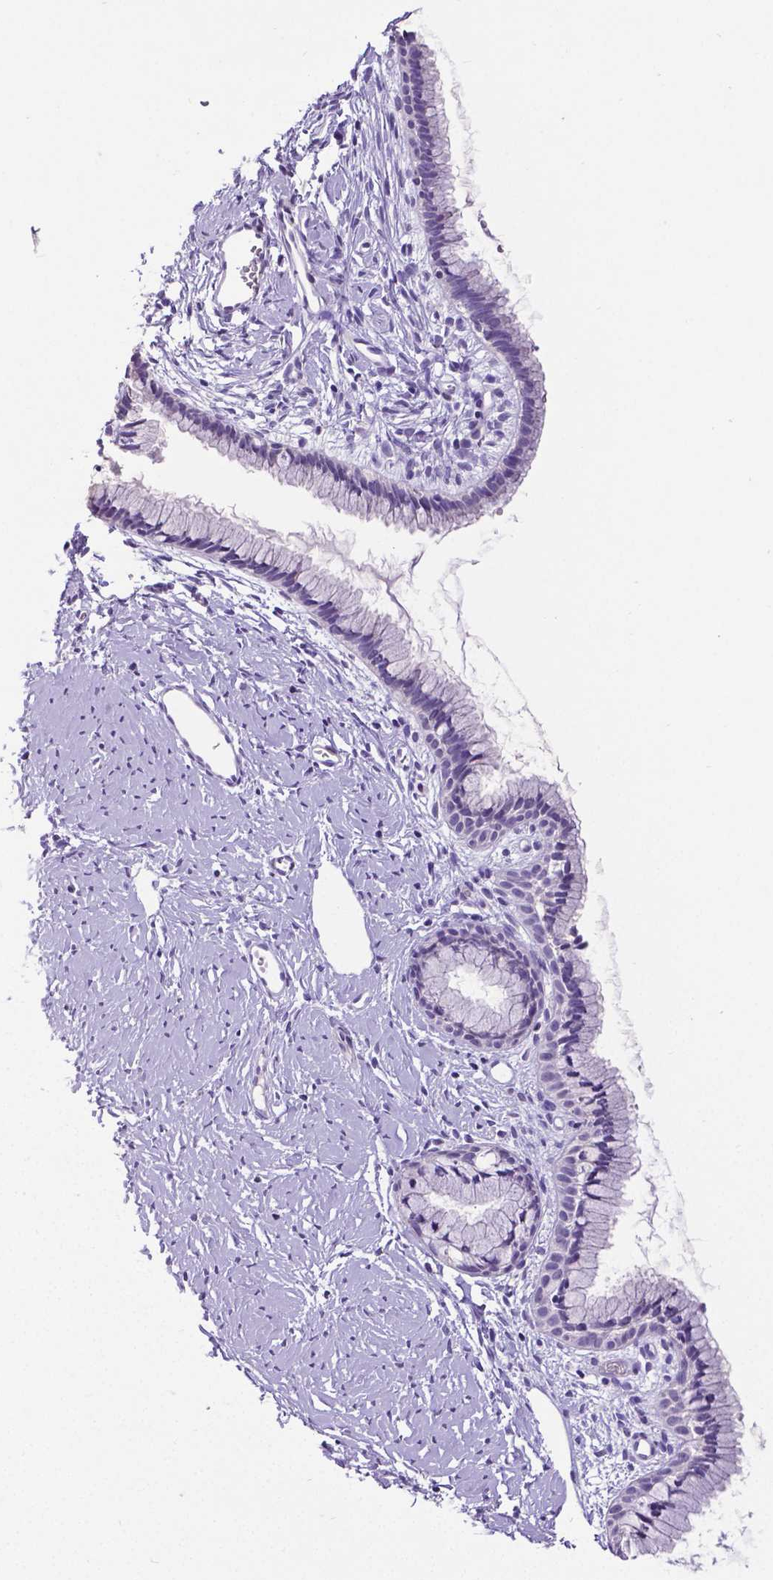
{"staining": {"intensity": "negative", "quantity": "none", "location": "none"}, "tissue": "cervix", "cell_type": "Glandular cells", "image_type": "normal", "snomed": [{"axis": "morphology", "description": "Normal tissue, NOS"}, {"axis": "topography", "description": "Cervix"}], "caption": "This micrograph is of unremarkable cervix stained with immunohistochemistry (IHC) to label a protein in brown with the nuclei are counter-stained blue. There is no positivity in glandular cells.", "gene": "SATB2", "patient": {"sex": "female", "age": 40}}